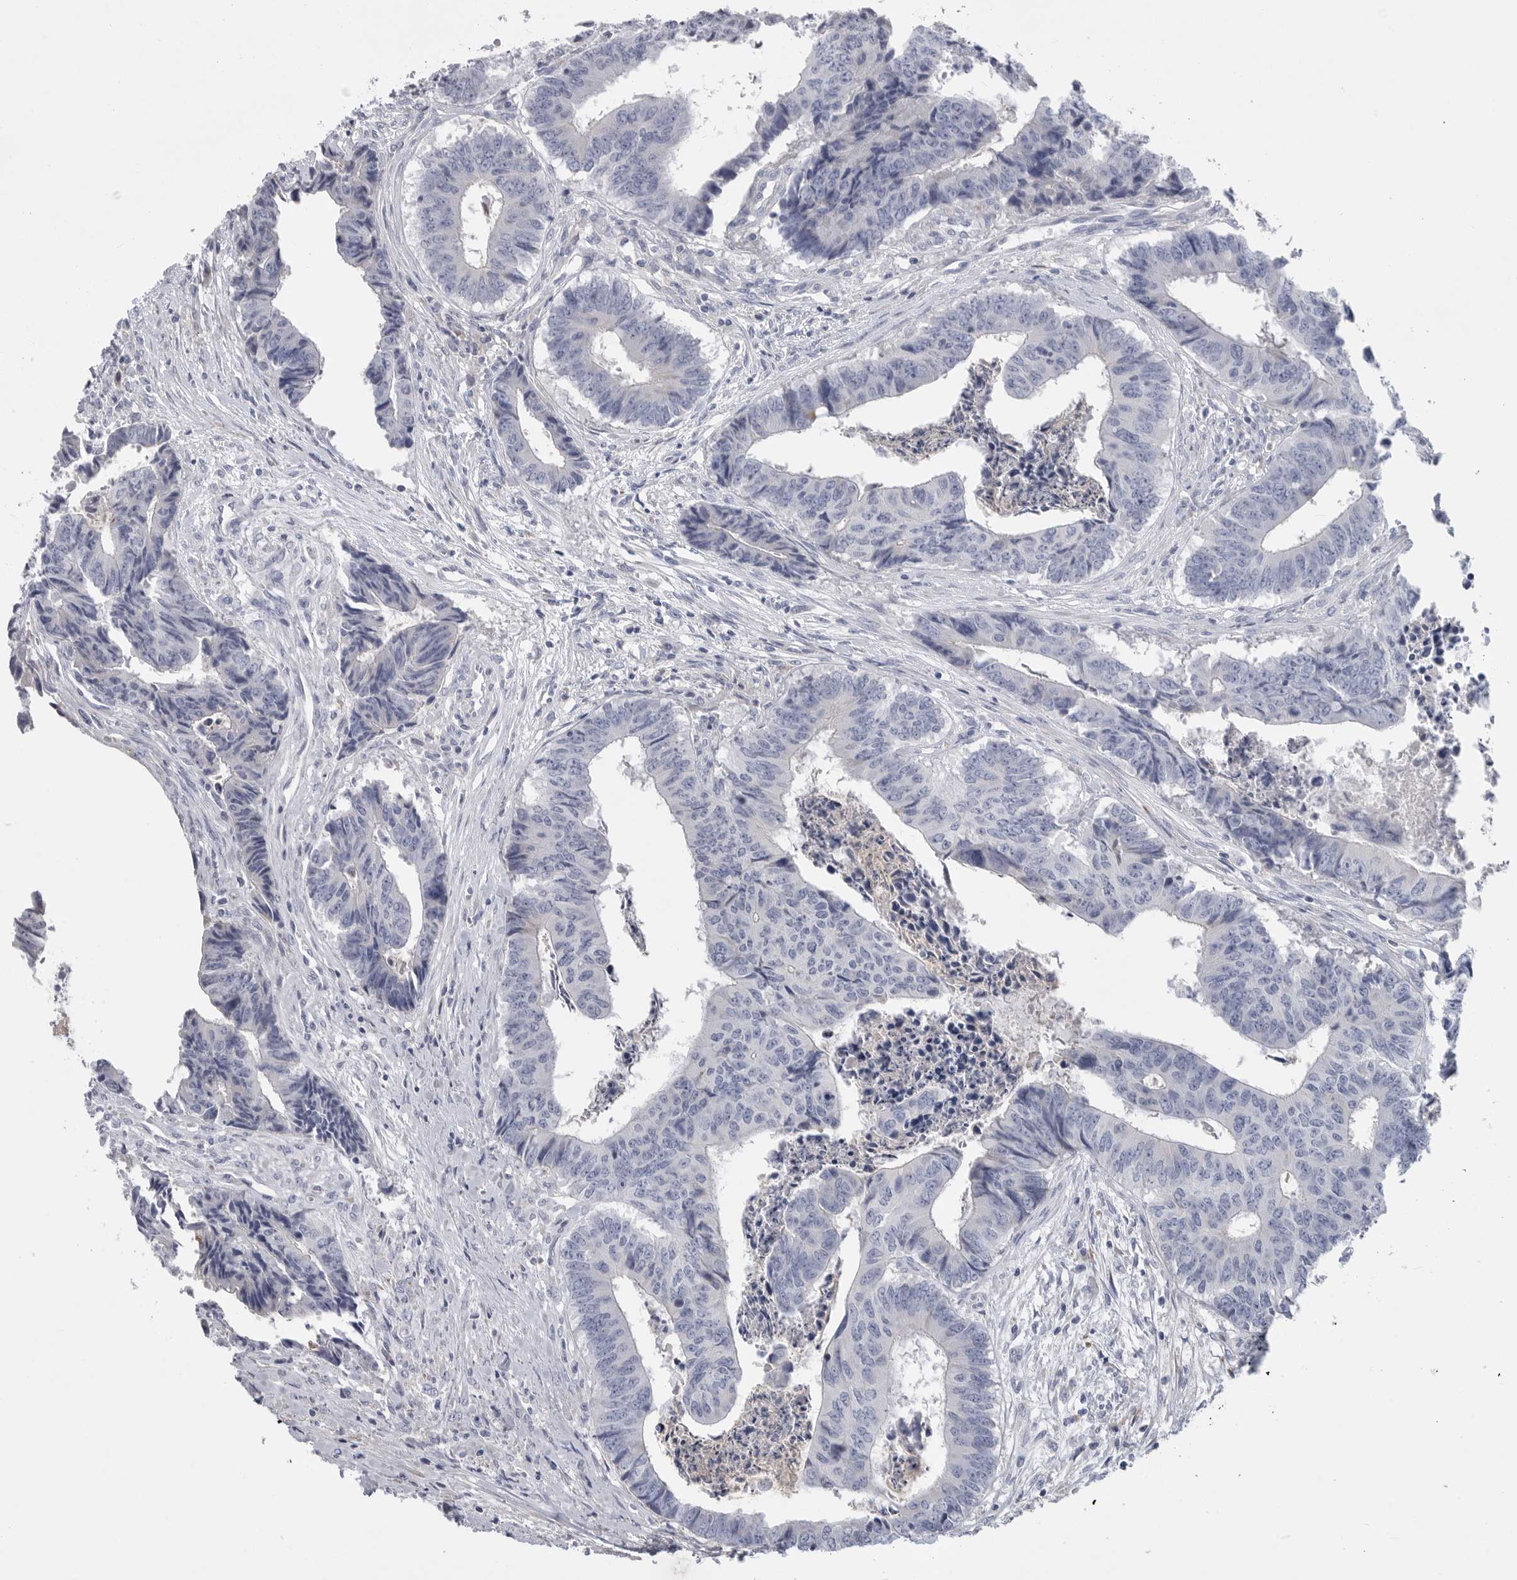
{"staining": {"intensity": "weak", "quantity": "<25%", "location": "cytoplasmic/membranous"}, "tissue": "colorectal cancer", "cell_type": "Tumor cells", "image_type": "cancer", "snomed": [{"axis": "morphology", "description": "Adenocarcinoma, NOS"}, {"axis": "topography", "description": "Rectum"}], "caption": "Tumor cells show no significant staining in colorectal cancer (adenocarcinoma).", "gene": "CAMK2B", "patient": {"sex": "male", "age": 84}}